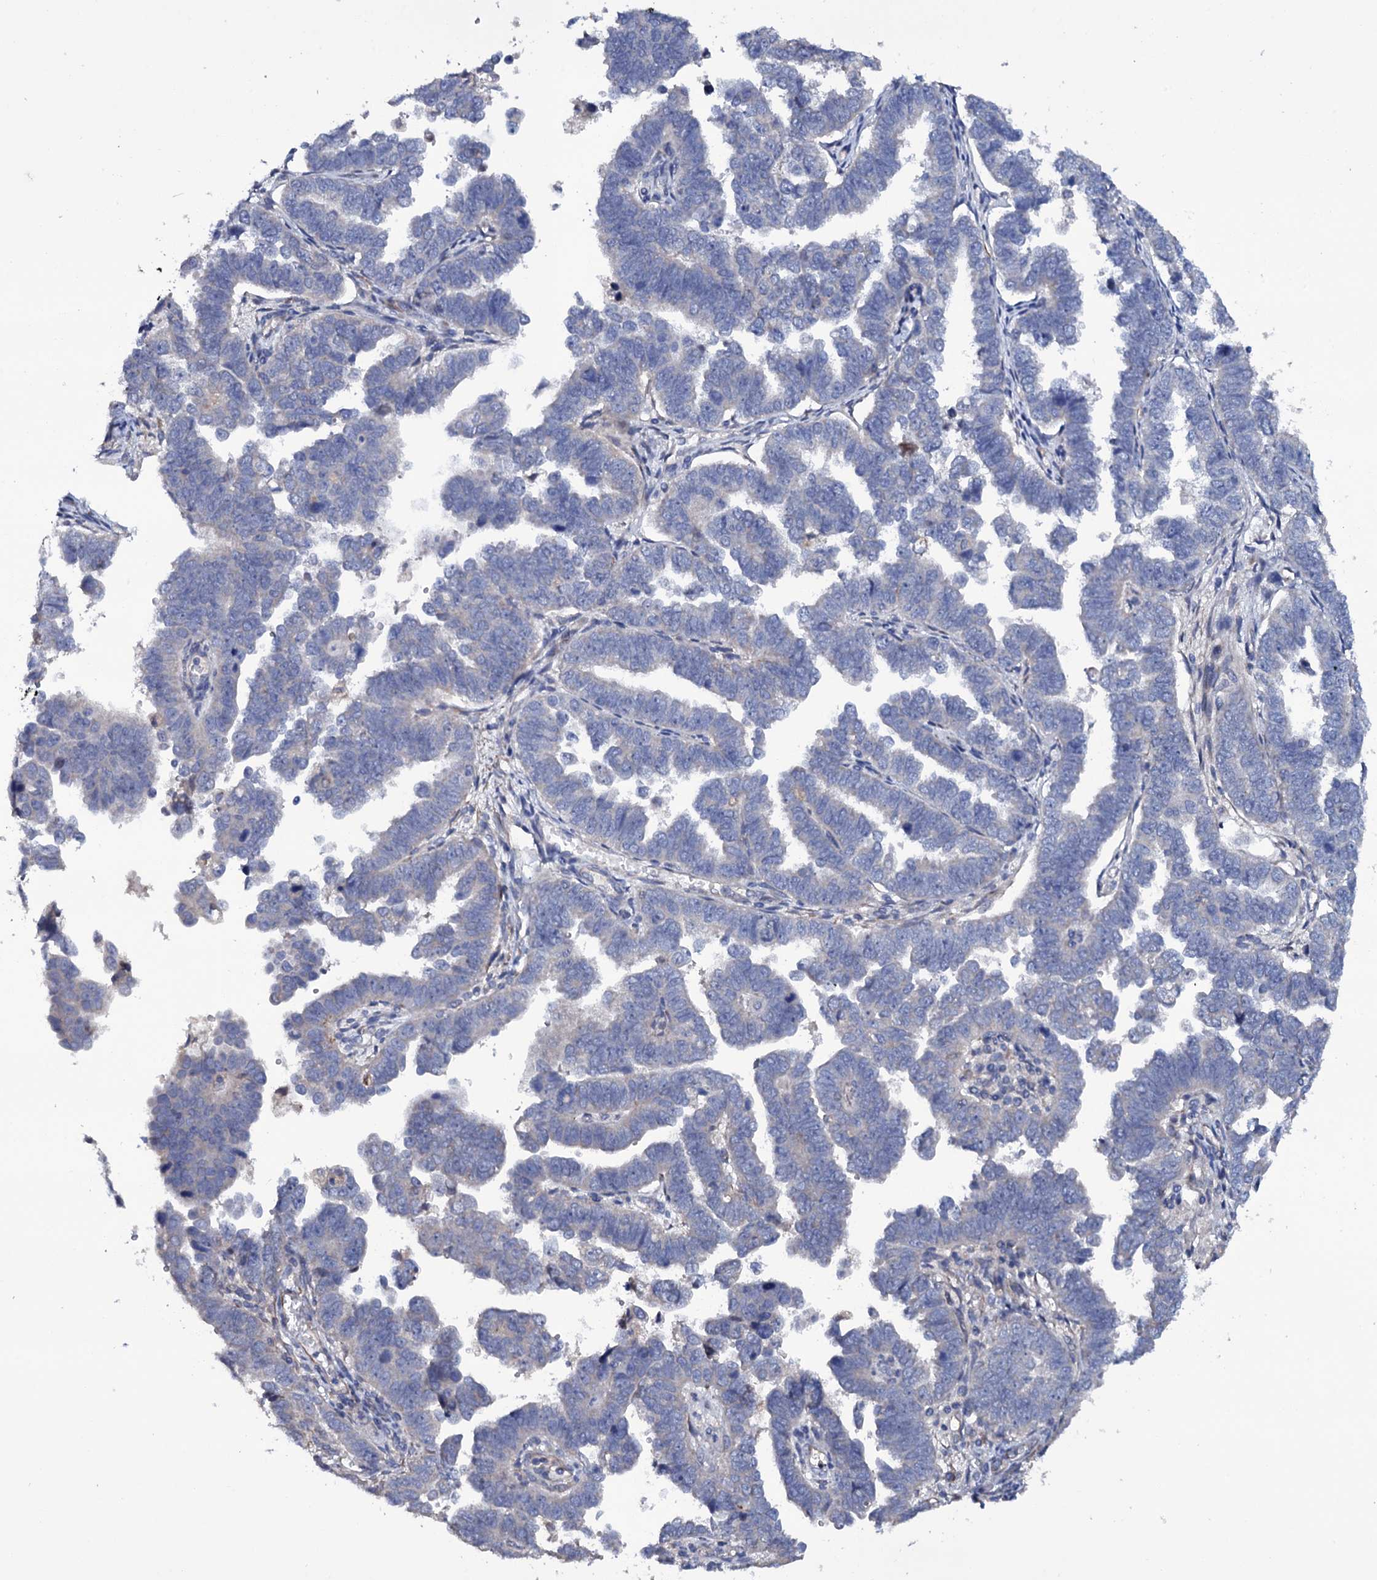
{"staining": {"intensity": "negative", "quantity": "none", "location": "none"}, "tissue": "endometrial cancer", "cell_type": "Tumor cells", "image_type": "cancer", "snomed": [{"axis": "morphology", "description": "Adenocarcinoma, NOS"}, {"axis": "topography", "description": "Endometrium"}], "caption": "Protein analysis of endometrial cancer exhibits no significant positivity in tumor cells.", "gene": "BCL2L14", "patient": {"sex": "female", "age": 75}}